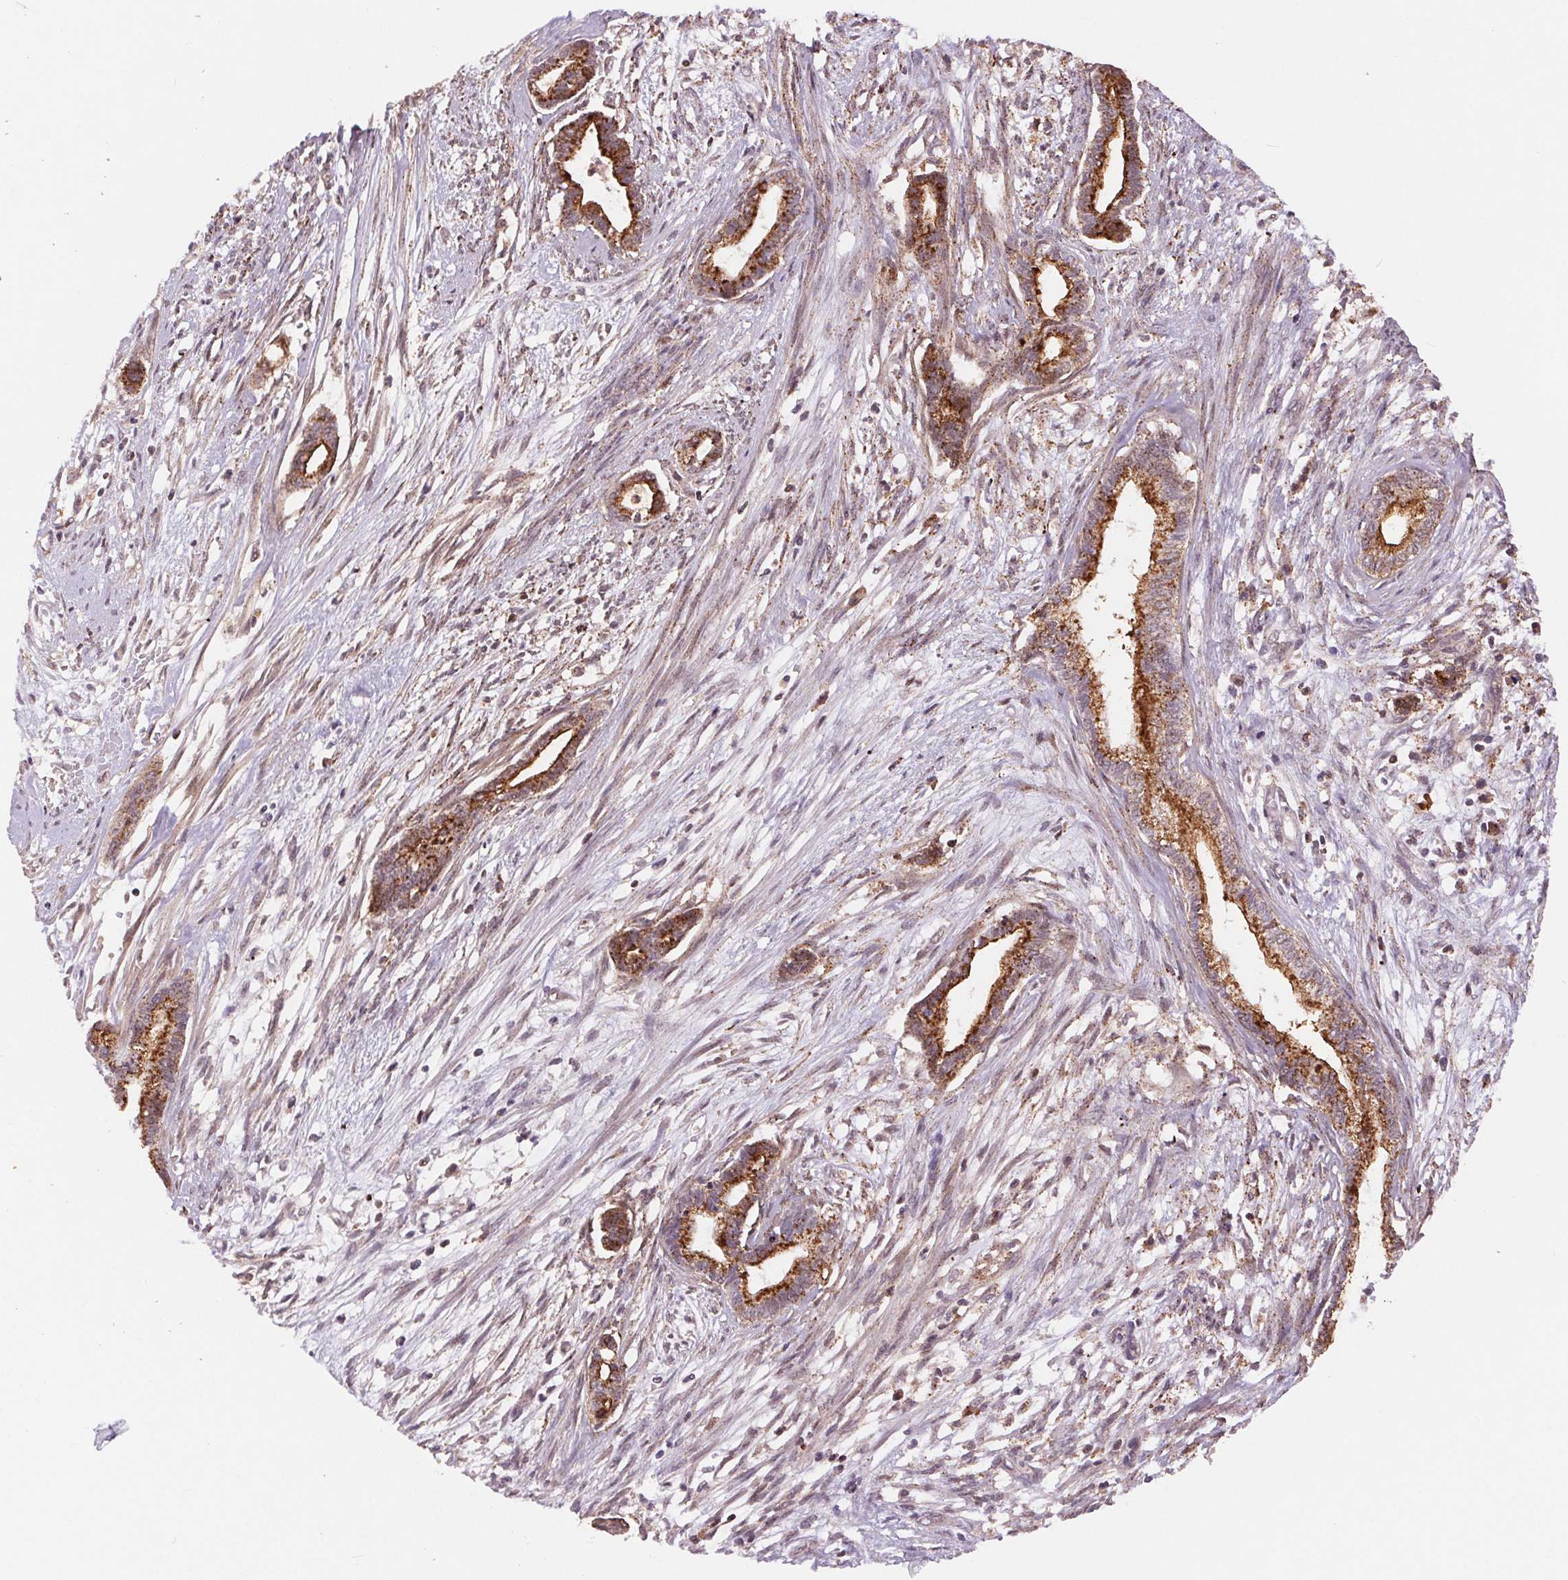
{"staining": {"intensity": "strong", "quantity": ">75%", "location": "cytoplasmic/membranous"}, "tissue": "cervical cancer", "cell_type": "Tumor cells", "image_type": "cancer", "snomed": [{"axis": "morphology", "description": "Adenocarcinoma, NOS"}, {"axis": "topography", "description": "Cervix"}], "caption": "Adenocarcinoma (cervical) was stained to show a protein in brown. There is high levels of strong cytoplasmic/membranous expression in approximately >75% of tumor cells.", "gene": "CHMP4B", "patient": {"sex": "female", "age": 62}}